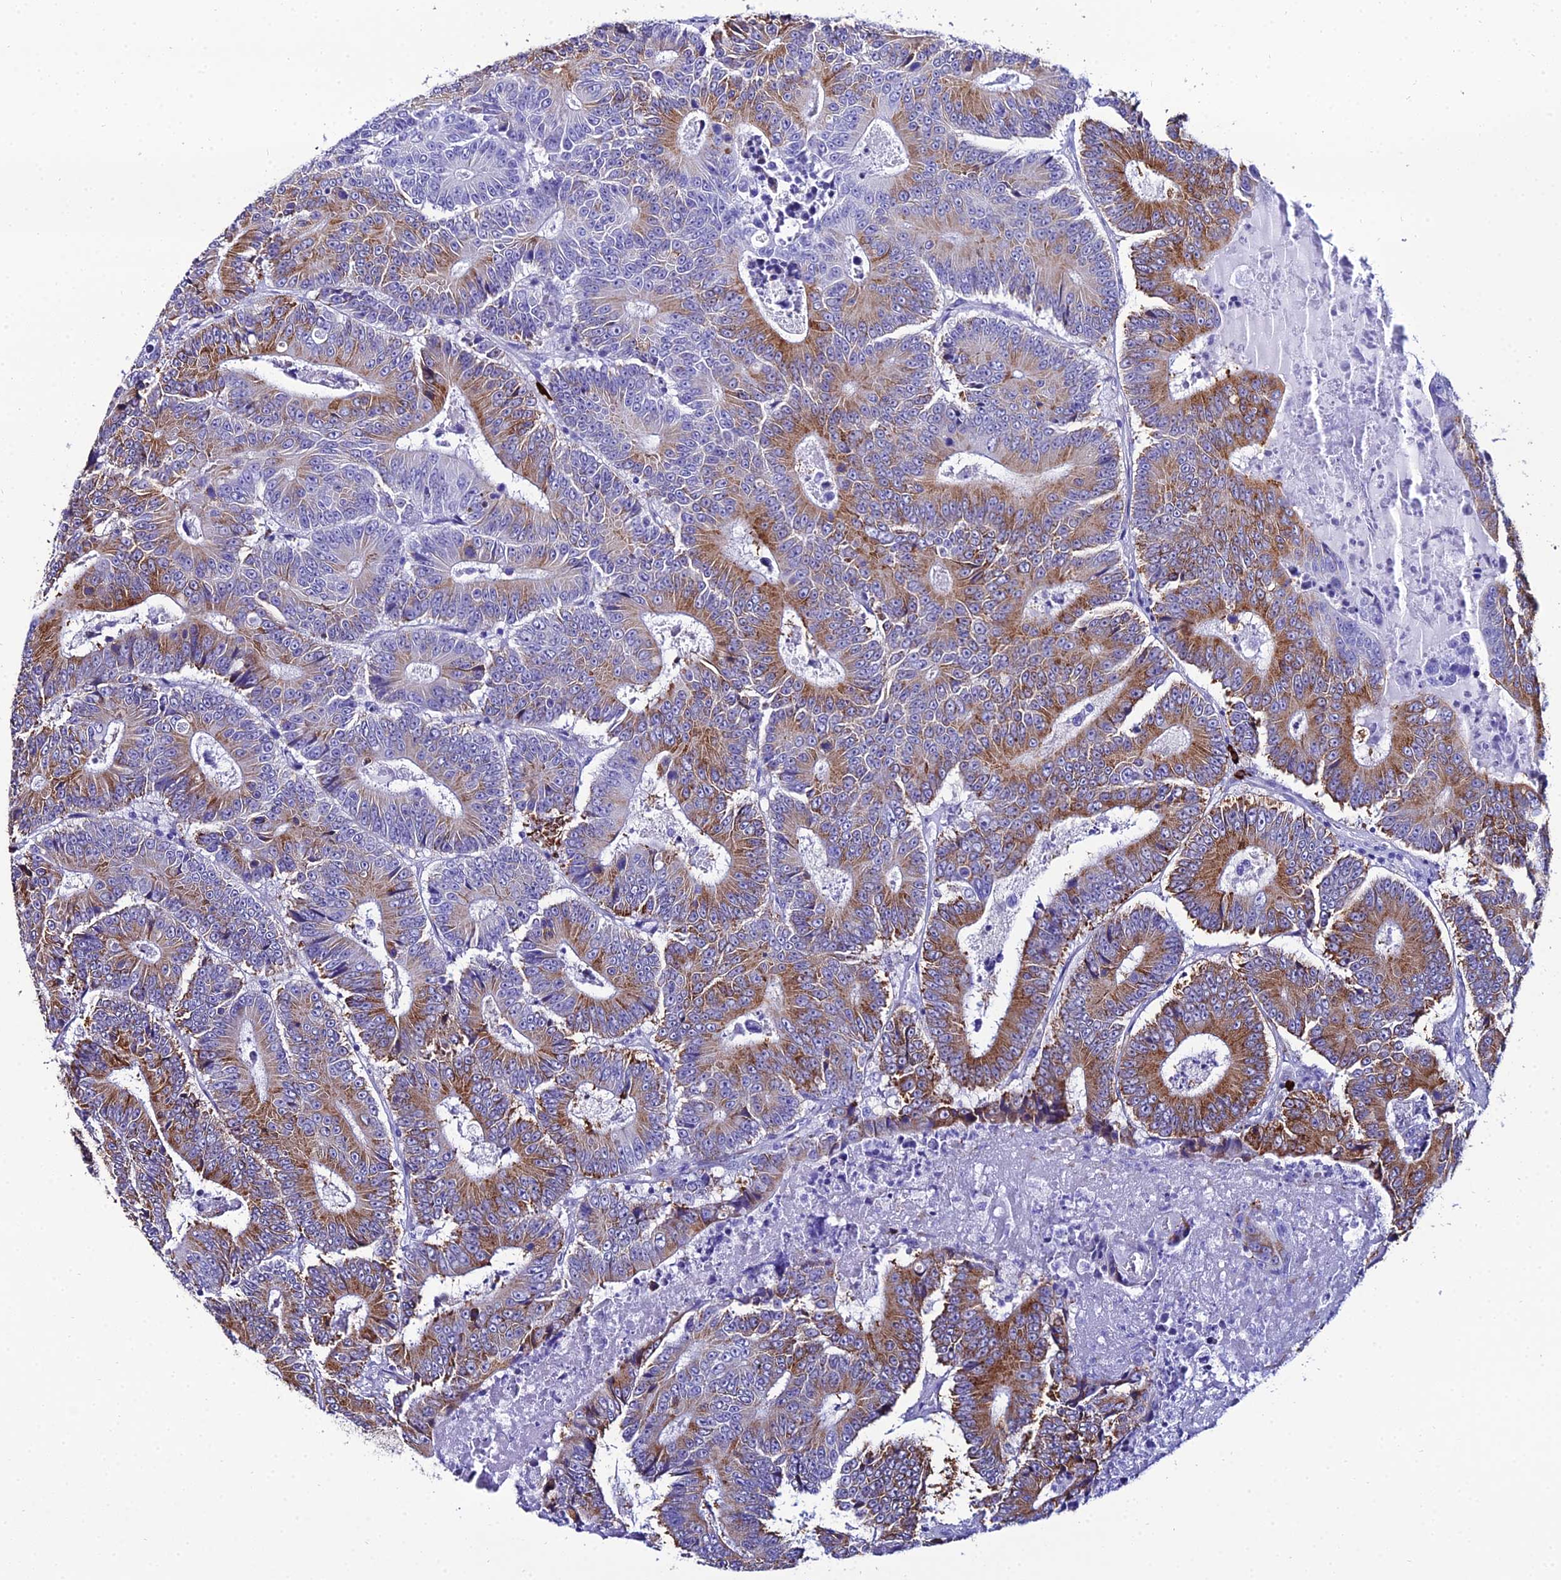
{"staining": {"intensity": "moderate", "quantity": "25%-75%", "location": "cytoplasmic/membranous"}, "tissue": "colorectal cancer", "cell_type": "Tumor cells", "image_type": "cancer", "snomed": [{"axis": "morphology", "description": "Adenocarcinoma, NOS"}, {"axis": "topography", "description": "Colon"}], "caption": "Colorectal cancer stained with a protein marker shows moderate staining in tumor cells.", "gene": "TXNDC5", "patient": {"sex": "male", "age": 83}}